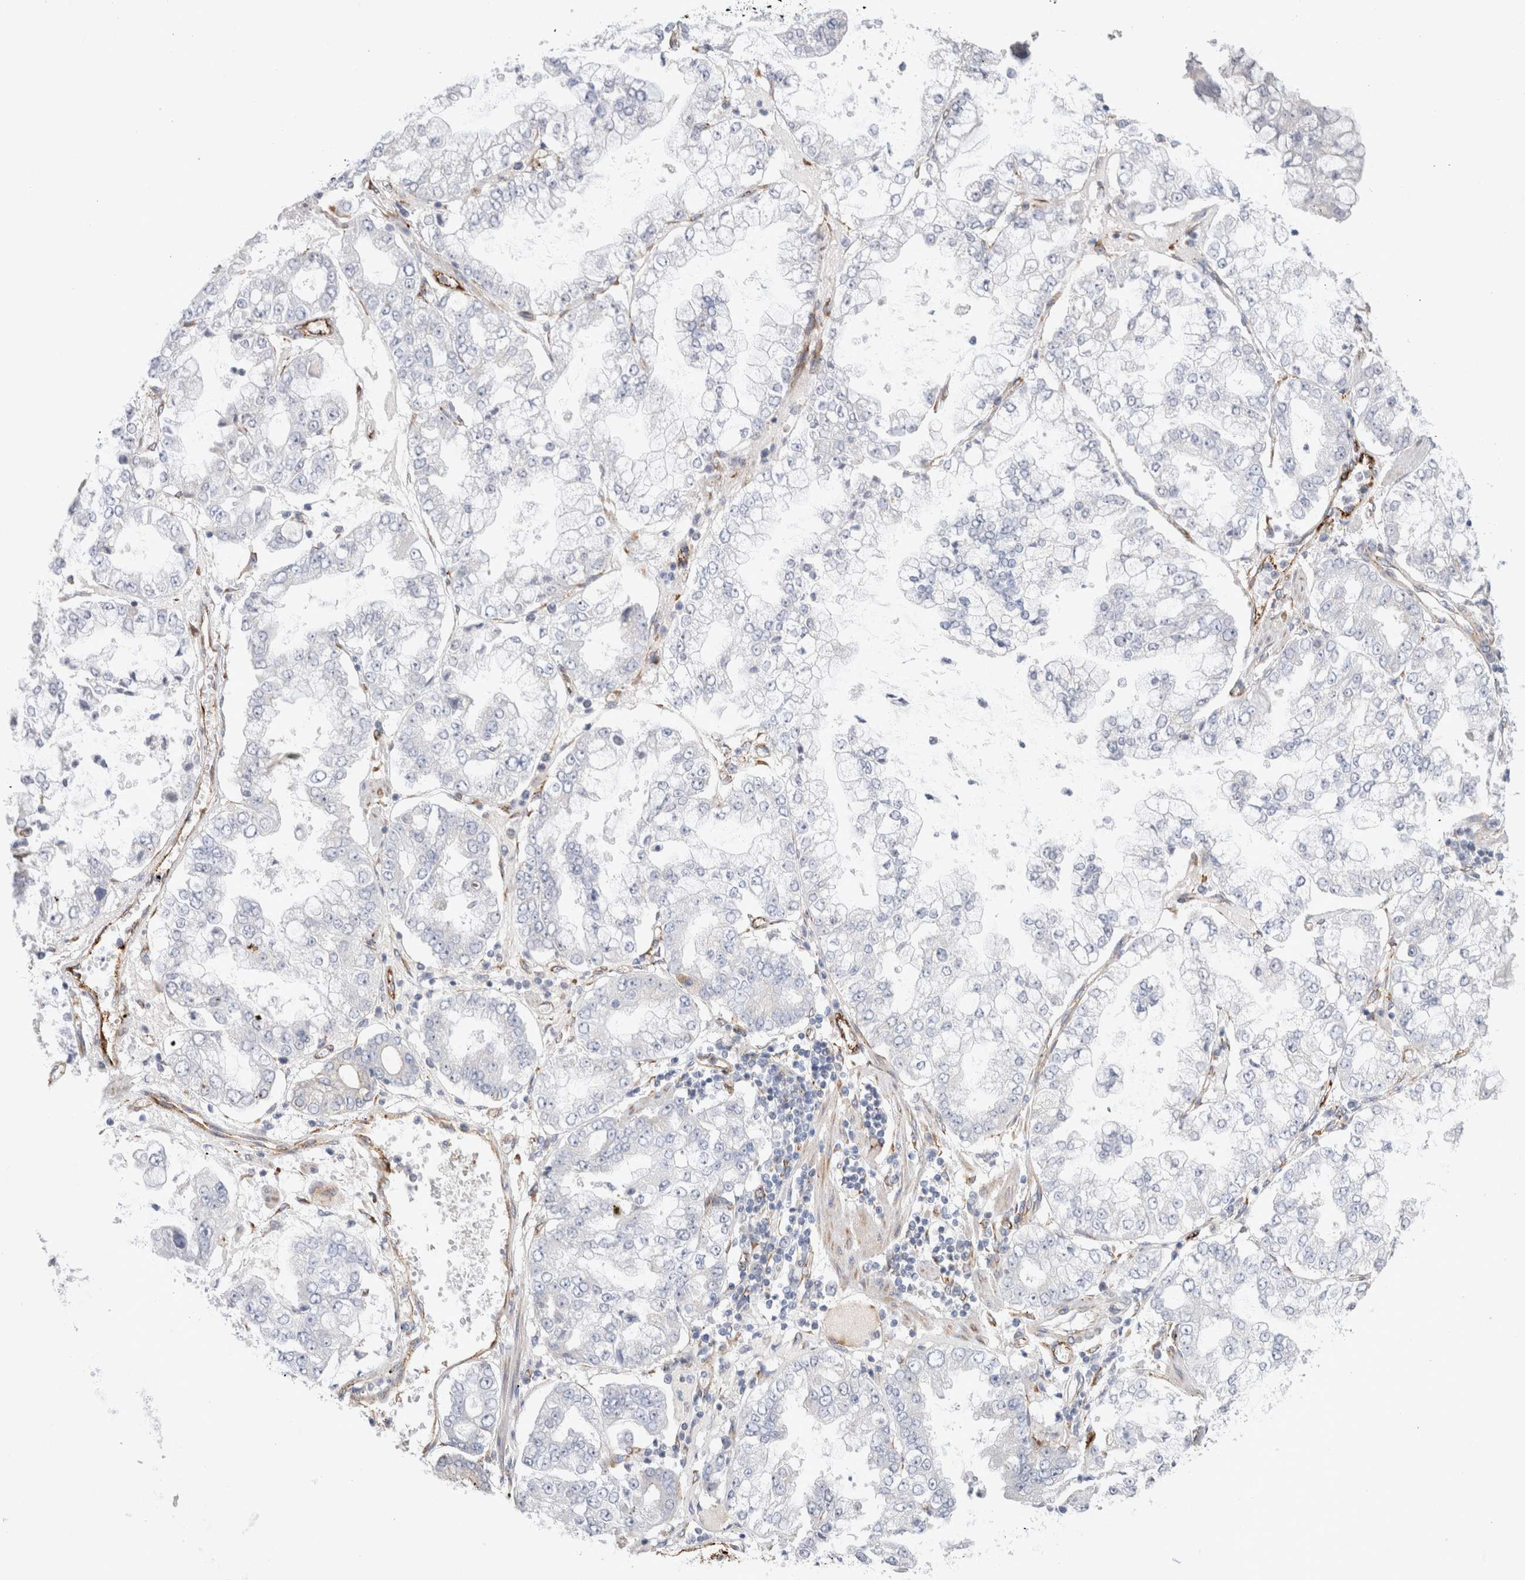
{"staining": {"intensity": "negative", "quantity": "none", "location": "none"}, "tissue": "stomach cancer", "cell_type": "Tumor cells", "image_type": "cancer", "snomed": [{"axis": "morphology", "description": "Adenocarcinoma, NOS"}, {"axis": "topography", "description": "Stomach"}], "caption": "High magnification brightfield microscopy of adenocarcinoma (stomach) stained with DAB (3,3'-diaminobenzidine) (brown) and counterstained with hematoxylin (blue): tumor cells show no significant expression.", "gene": "CNPY4", "patient": {"sex": "male", "age": 76}}